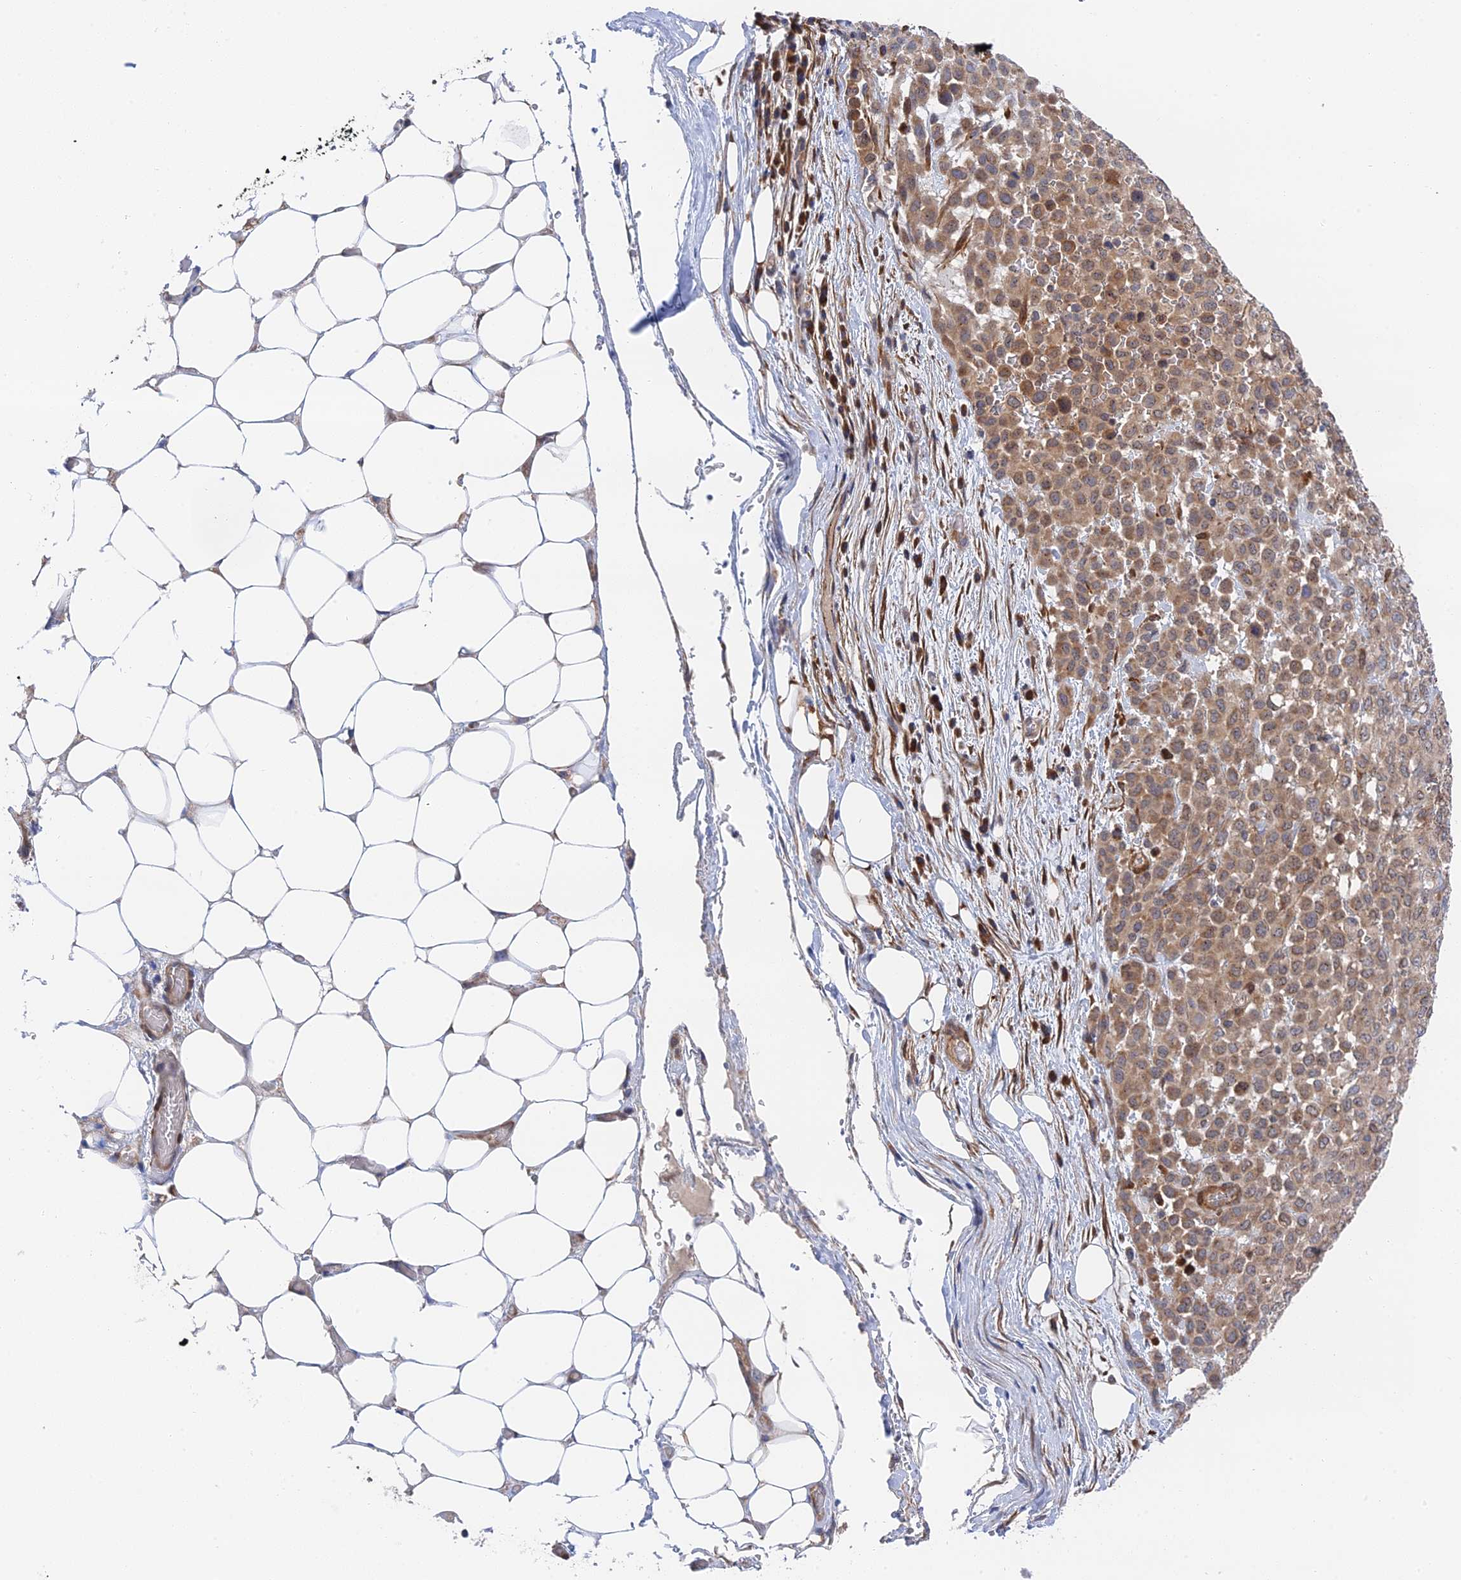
{"staining": {"intensity": "weak", "quantity": ">75%", "location": "cytoplasmic/membranous"}, "tissue": "melanoma", "cell_type": "Tumor cells", "image_type": "cancer", "snomed": [{"axis": "morphology", "description": "Malignant melanoma, Metastatic site"}, {"axis": "topography", "description": "Skin"}], "caption": "A high-resolution image shows immunohistochemistry (IHC) staining of melanoma, which demonstrates weak cytoplasmic/membranous staining in approximately >75% of tumor cells. (DAB IHC with brightfield microscopy, high magnification).", "gene": "ZNF320", "patient": {"sex": "female", "age": 81}}